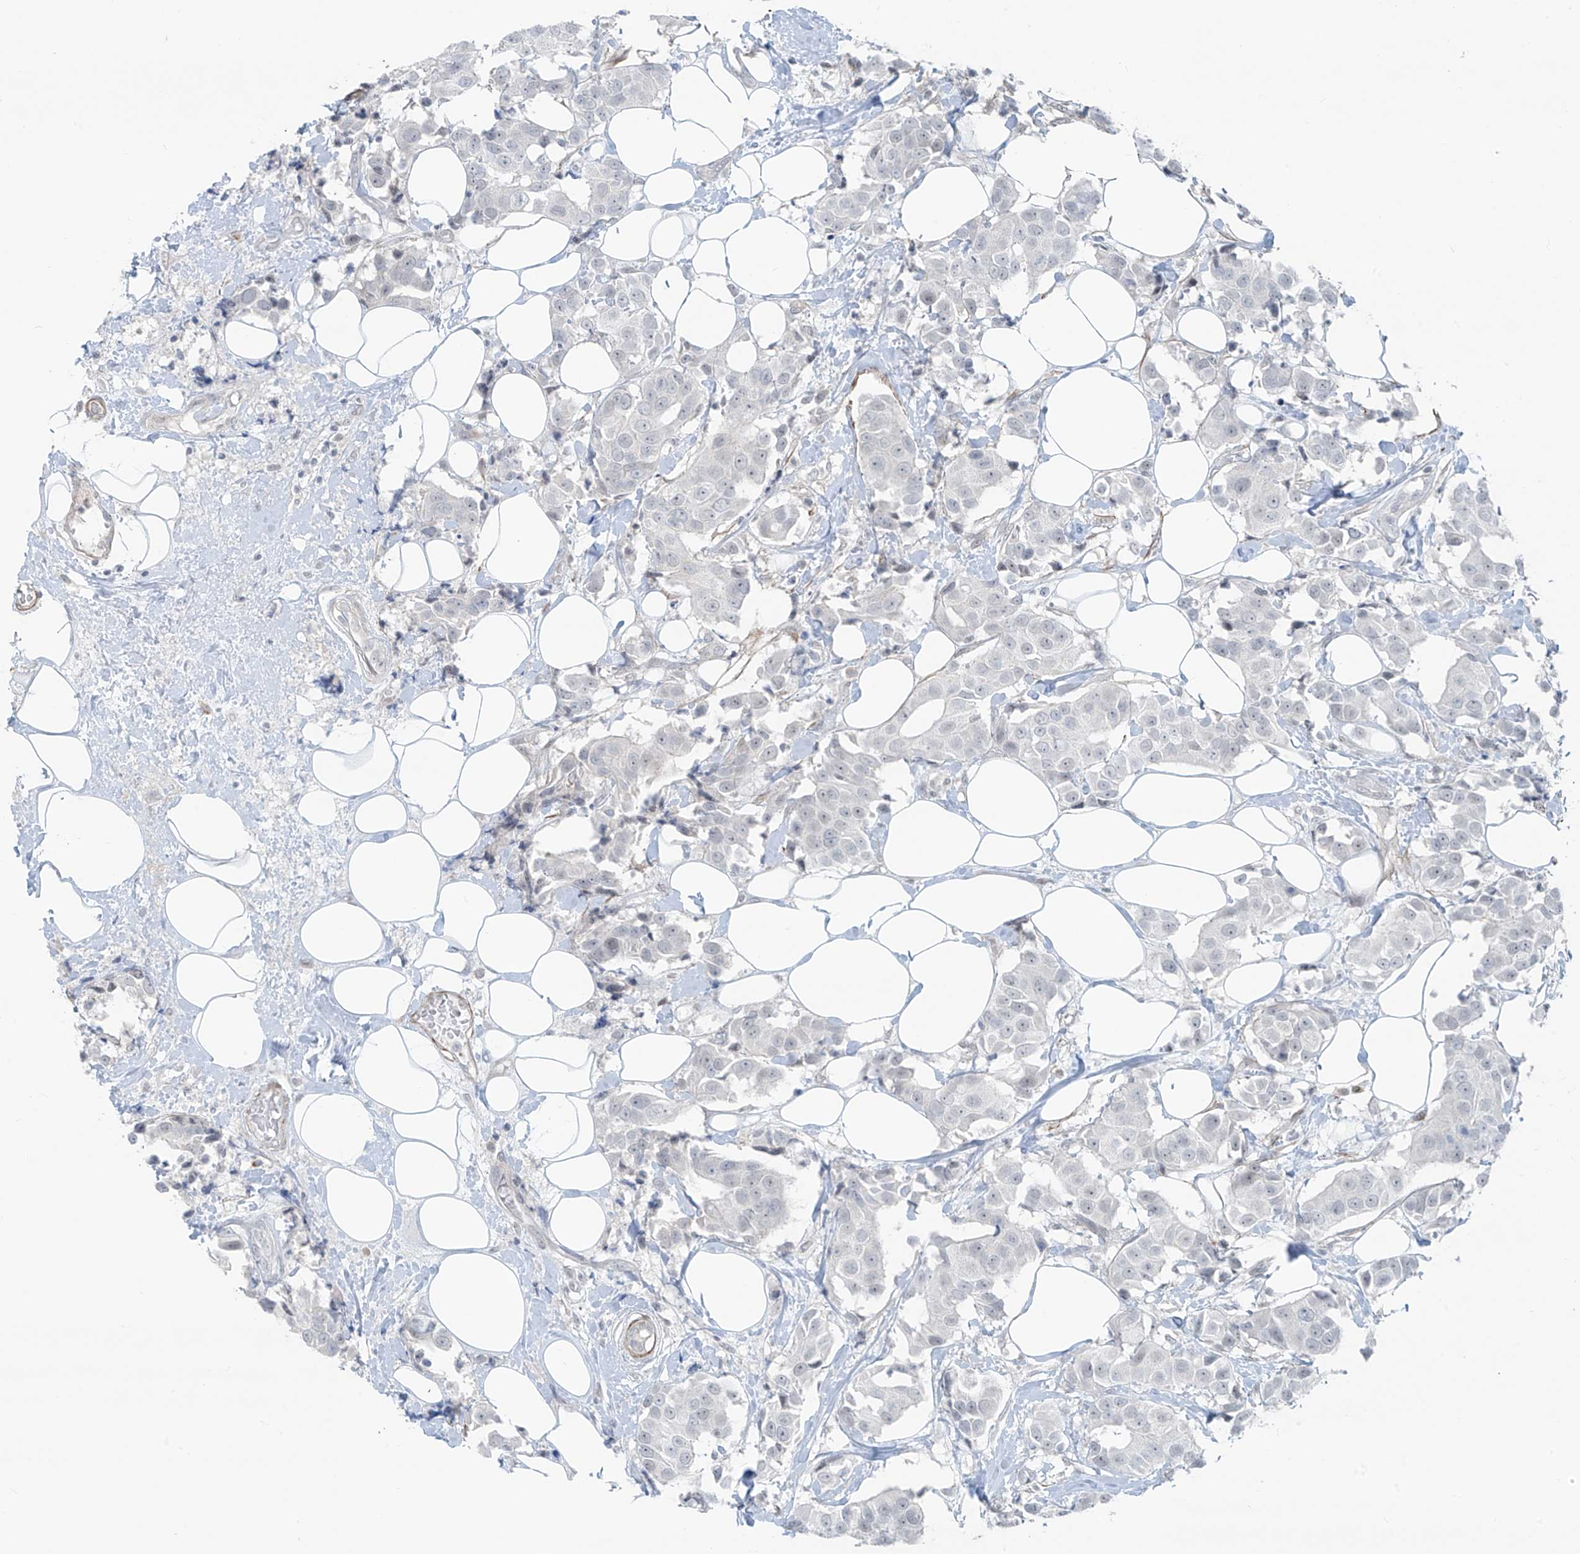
{"staining": {"intensity": "negative", "quantity": "none", "location": "none"}, "tissue": "breast cancer", "cell_type": "Tumor cells", "image_type": "cancer", "snomed": [{"axis": "morphology", "description": "Normal tissue, NOS"}, {"axis": "morphology", "description": "Duct carcinoma"}, {"axis": "topography", "description": "Breast"}], "caption": "Tumor cells show no significant protein staining in breast cancer.", "gene": "RASGEF1A", "patient": {"sex": "female", "age": 39}}